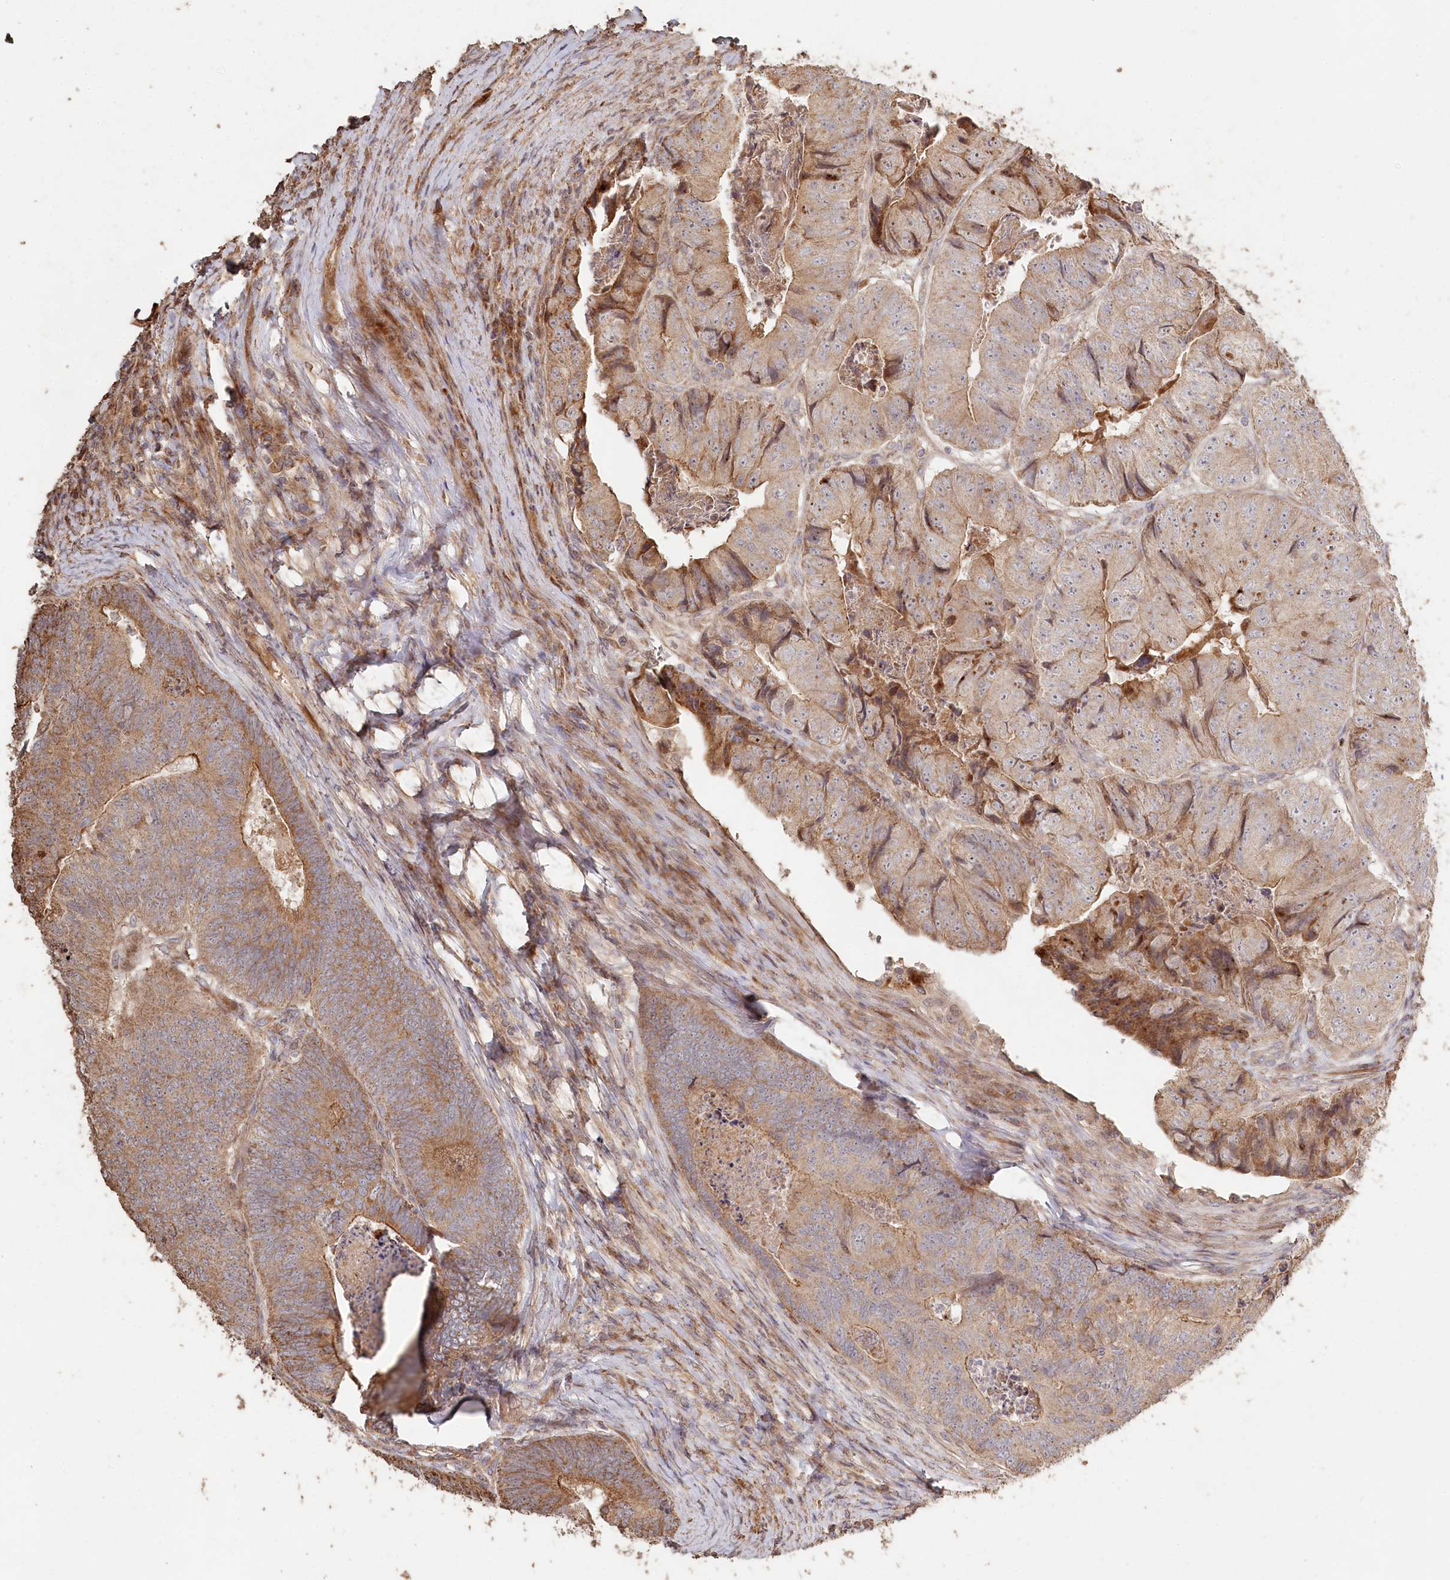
{"staining": {"intensity": "moderate", "quantity": "25%-75%", "location": "cytoplasmic/membranous"}, "tissue": "colorectal cancer", "cell_type": "Tumor cells", "image_type": "cancer", "snomed": [{"axis": "morphology", "description": "Adenocarcinoma, NOS"}, {"axis": "topography", "description": "Colon"}], "caption": "Tumor cells reveal medium levels of moderate cytoplasmic/membranous positivity in about 25%-75% of cells in human colorectal cancer.", "gene": "HAL", "patient": {"sex": "female", "age": 67}}